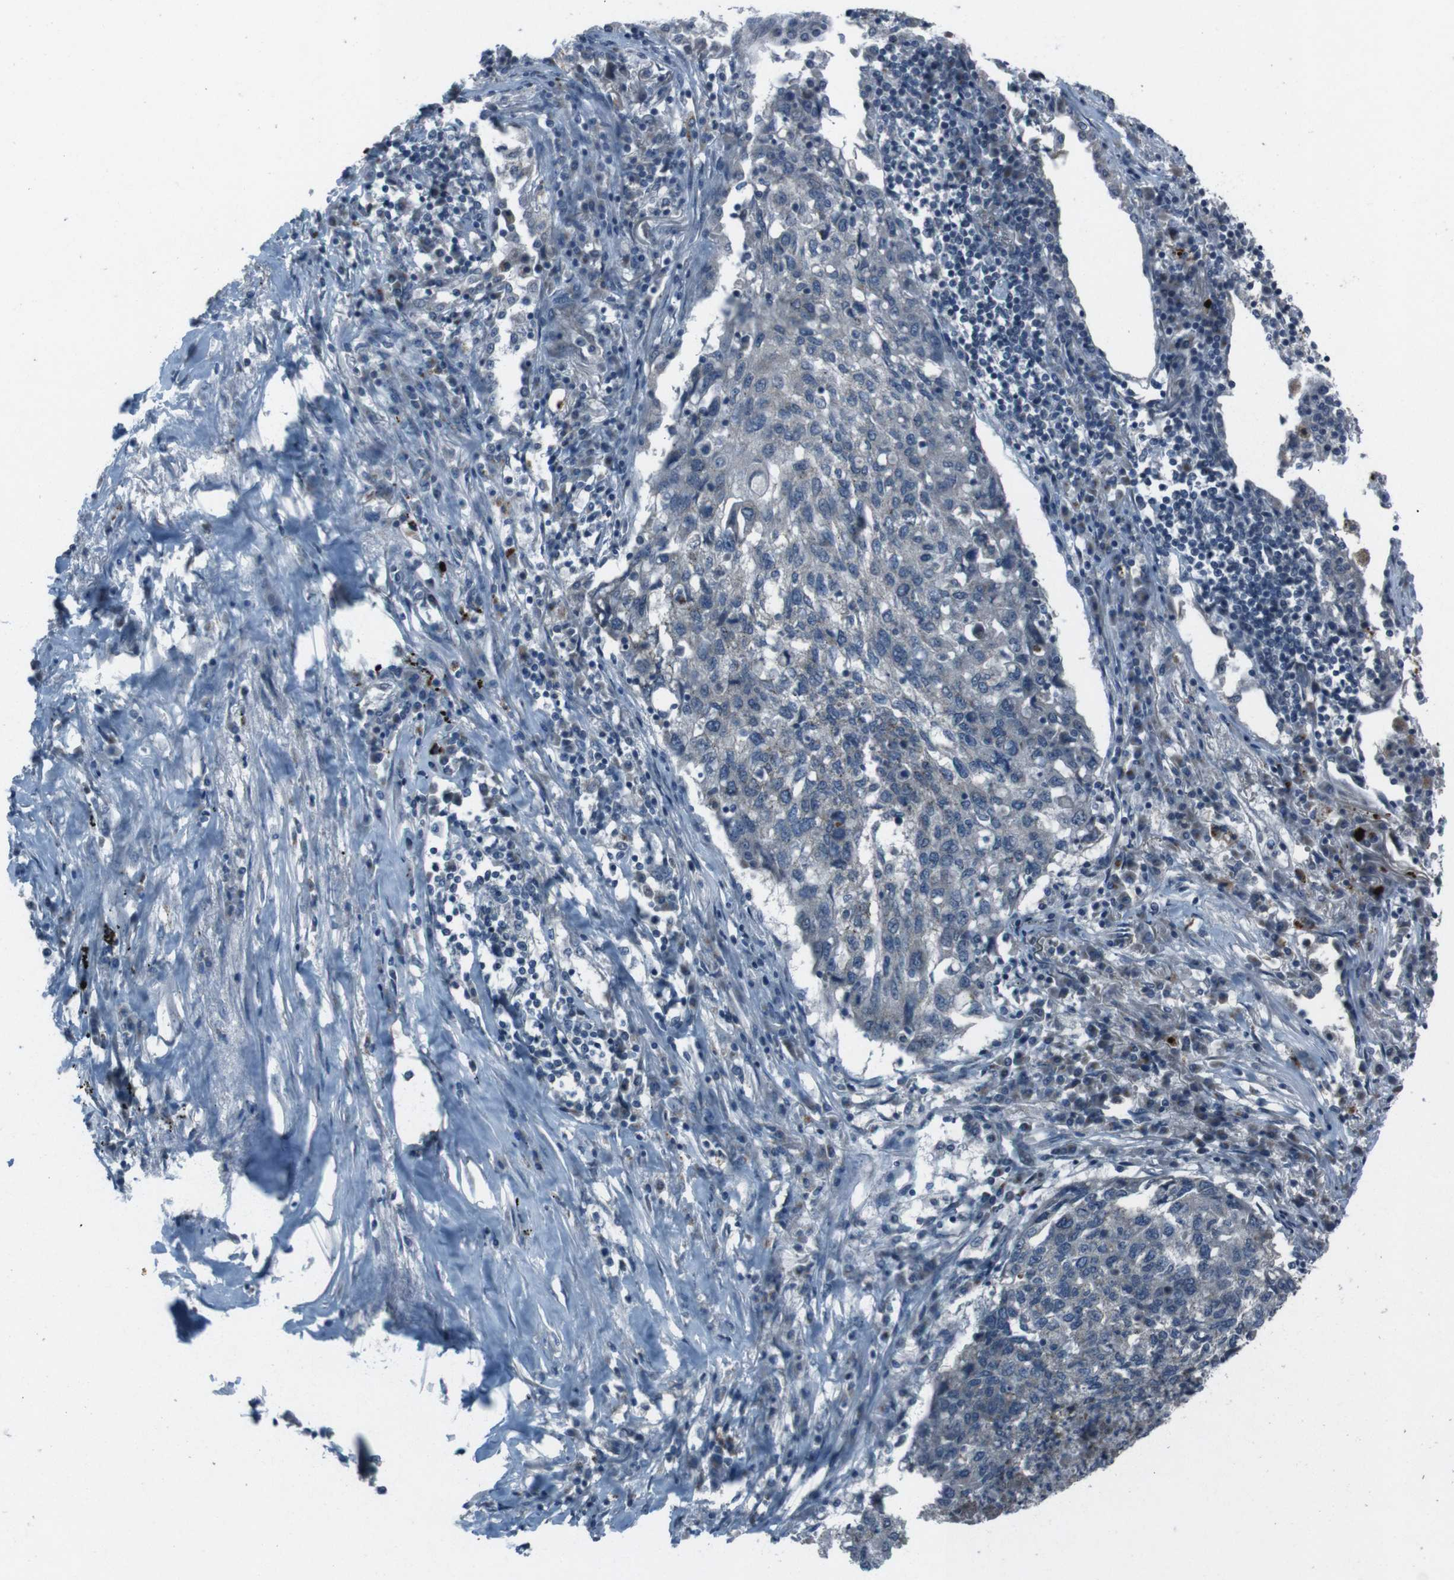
{"staining": {"intensity": "negative", "quantity": "none", "location": "none"}, "tissue": "lung cancer", "cell_type": "Tumor cells", "image_type": "cancer", "snomed": [{"axis": "morphology", "description": "Squamous cell carcinoma, NOS"}, {"axis": "topography", "description": "Lung"}], "caption": "High power microscopy histopathology image of an IHC micrograph of lung cancer (squamous cell carcinoma), revealing no significant staining in tumor cells.", "gene": "EFNA5", "patient": {"sex": "female", "age": 63}}